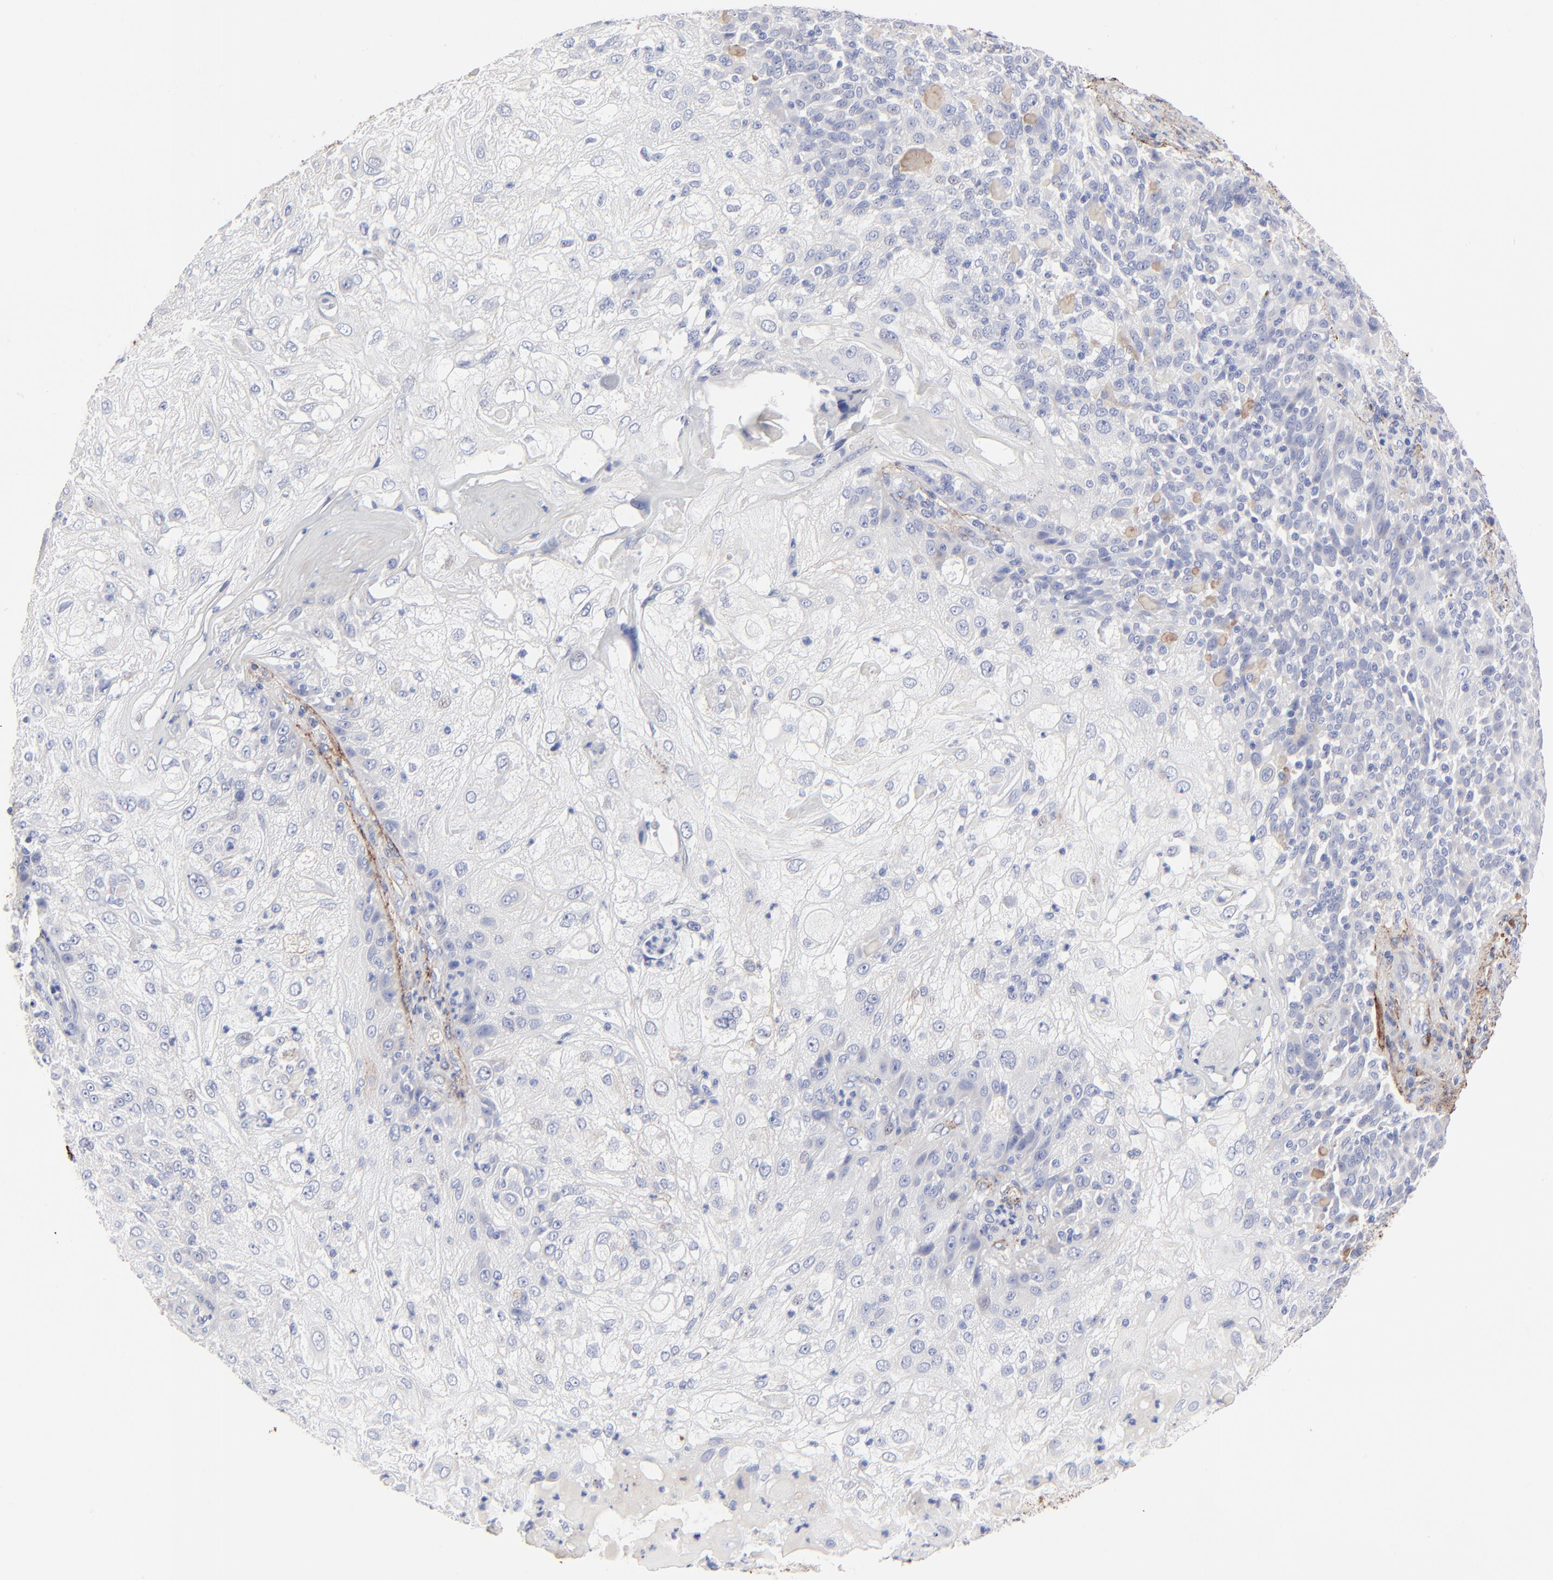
{"staining": {"intensity": "negative", "quantity": "none", "location": "none"}, "tissue": "skin cancer", "cell_type": "Tumor cells", "image_type": "cancer", "snomed": [{"axis": "morphology", "description": "Normal tissue, NOS"}, {"axis": "morphology", "description": "Squamous cell carcinoma, NOS"}, {"axis": "topography", "description": "Skin"}], "caption": "DAB immunohistochemical staining of skin cancer (squamous cell carcinoma) demonstrates no significant staining in tumor cells.", "gene": "FBLN2", "patient": {"sex": "female", "age": 83}}